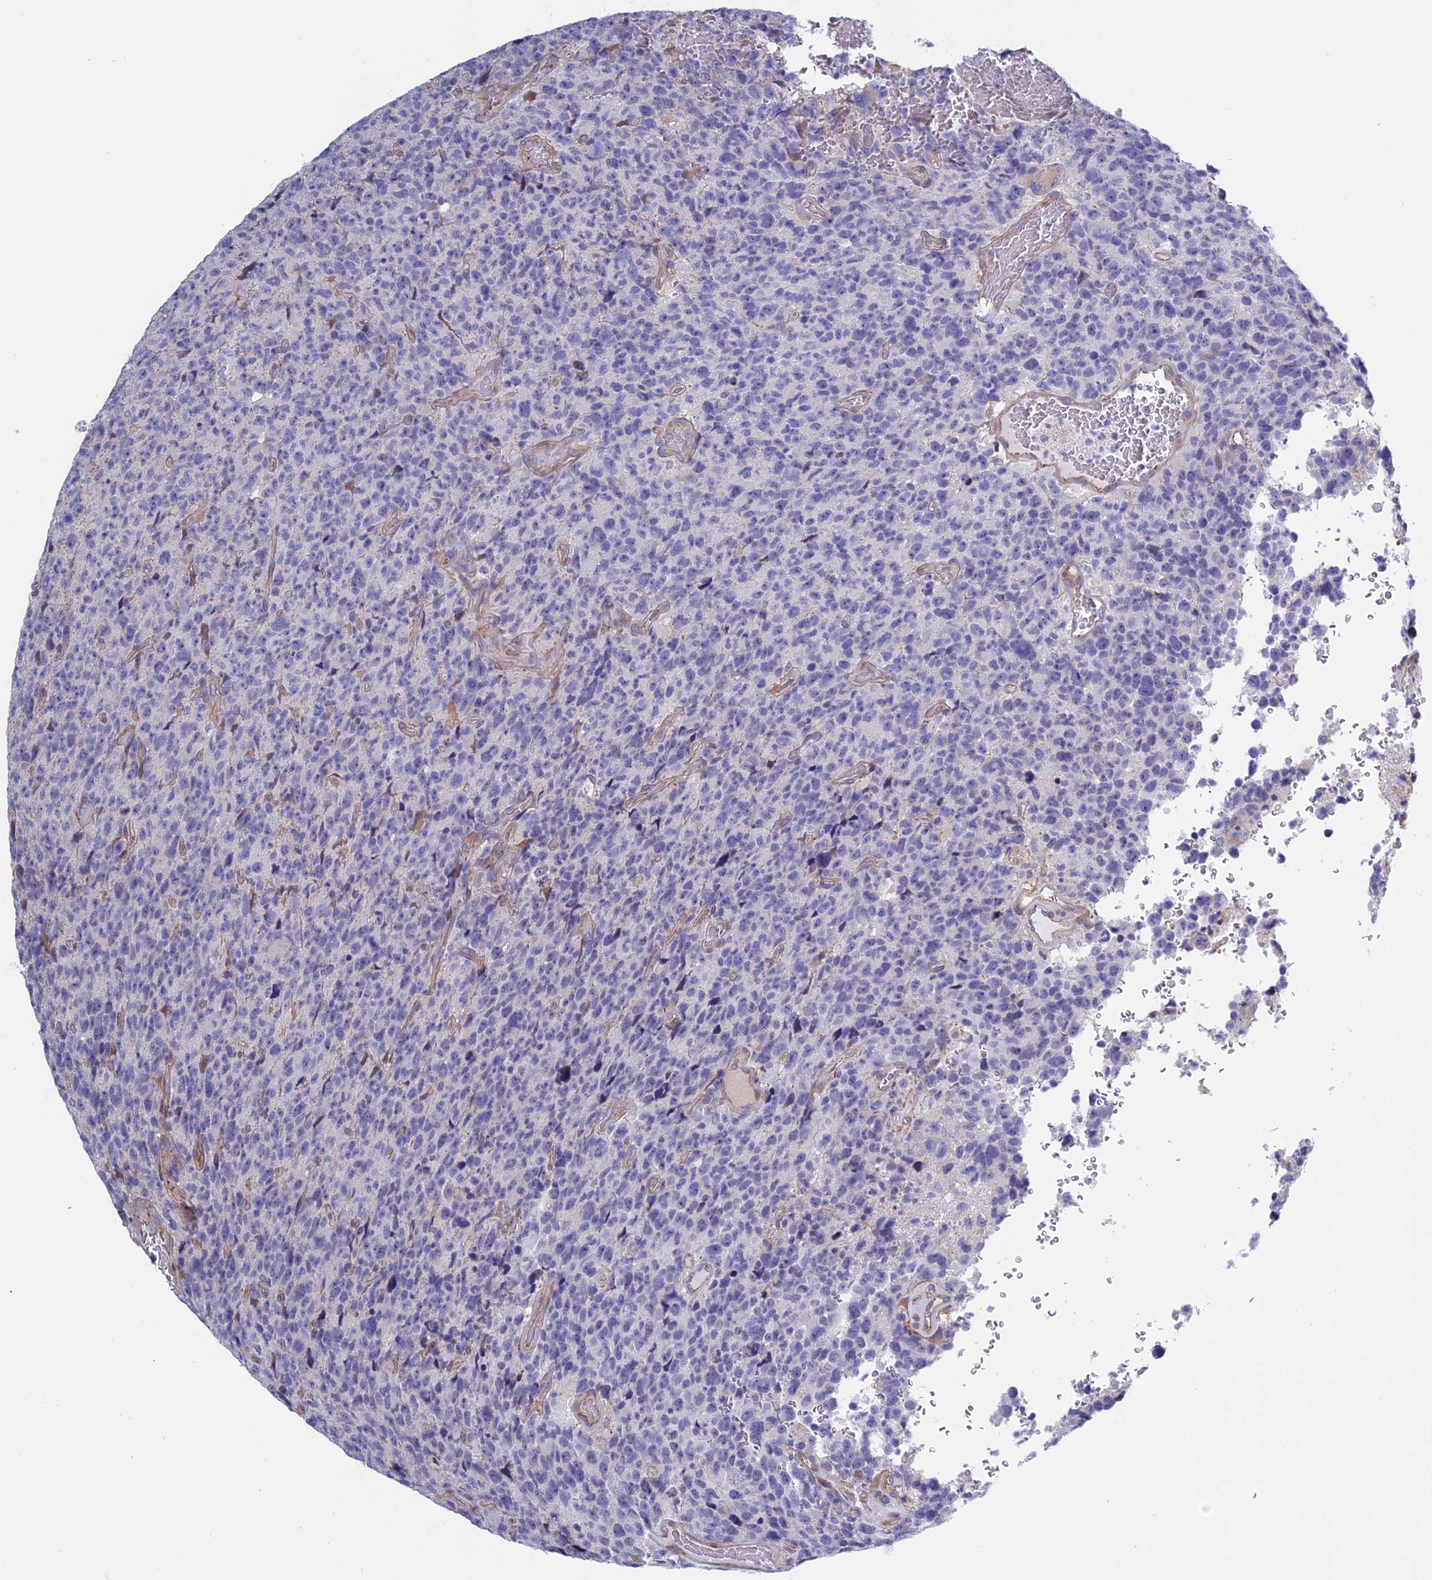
{"staining": {"intensity": "negative", "quantity": "none", "location": "none"}, "tissue": "glioma", "cell_type": "Tumor cells", "image_type": "cancer", "snomed": [{"axis": "morphology", "description": "Glioma, malignant, High grade"}, {"axis": "topography", "description": "Brain"}], "caption": "A photomicrograph of glioma stained for a protein exhibits no brown staining in tumor cells.", "gene": "BCL2L10", "patient": {"sex": "male", "age": 69}}